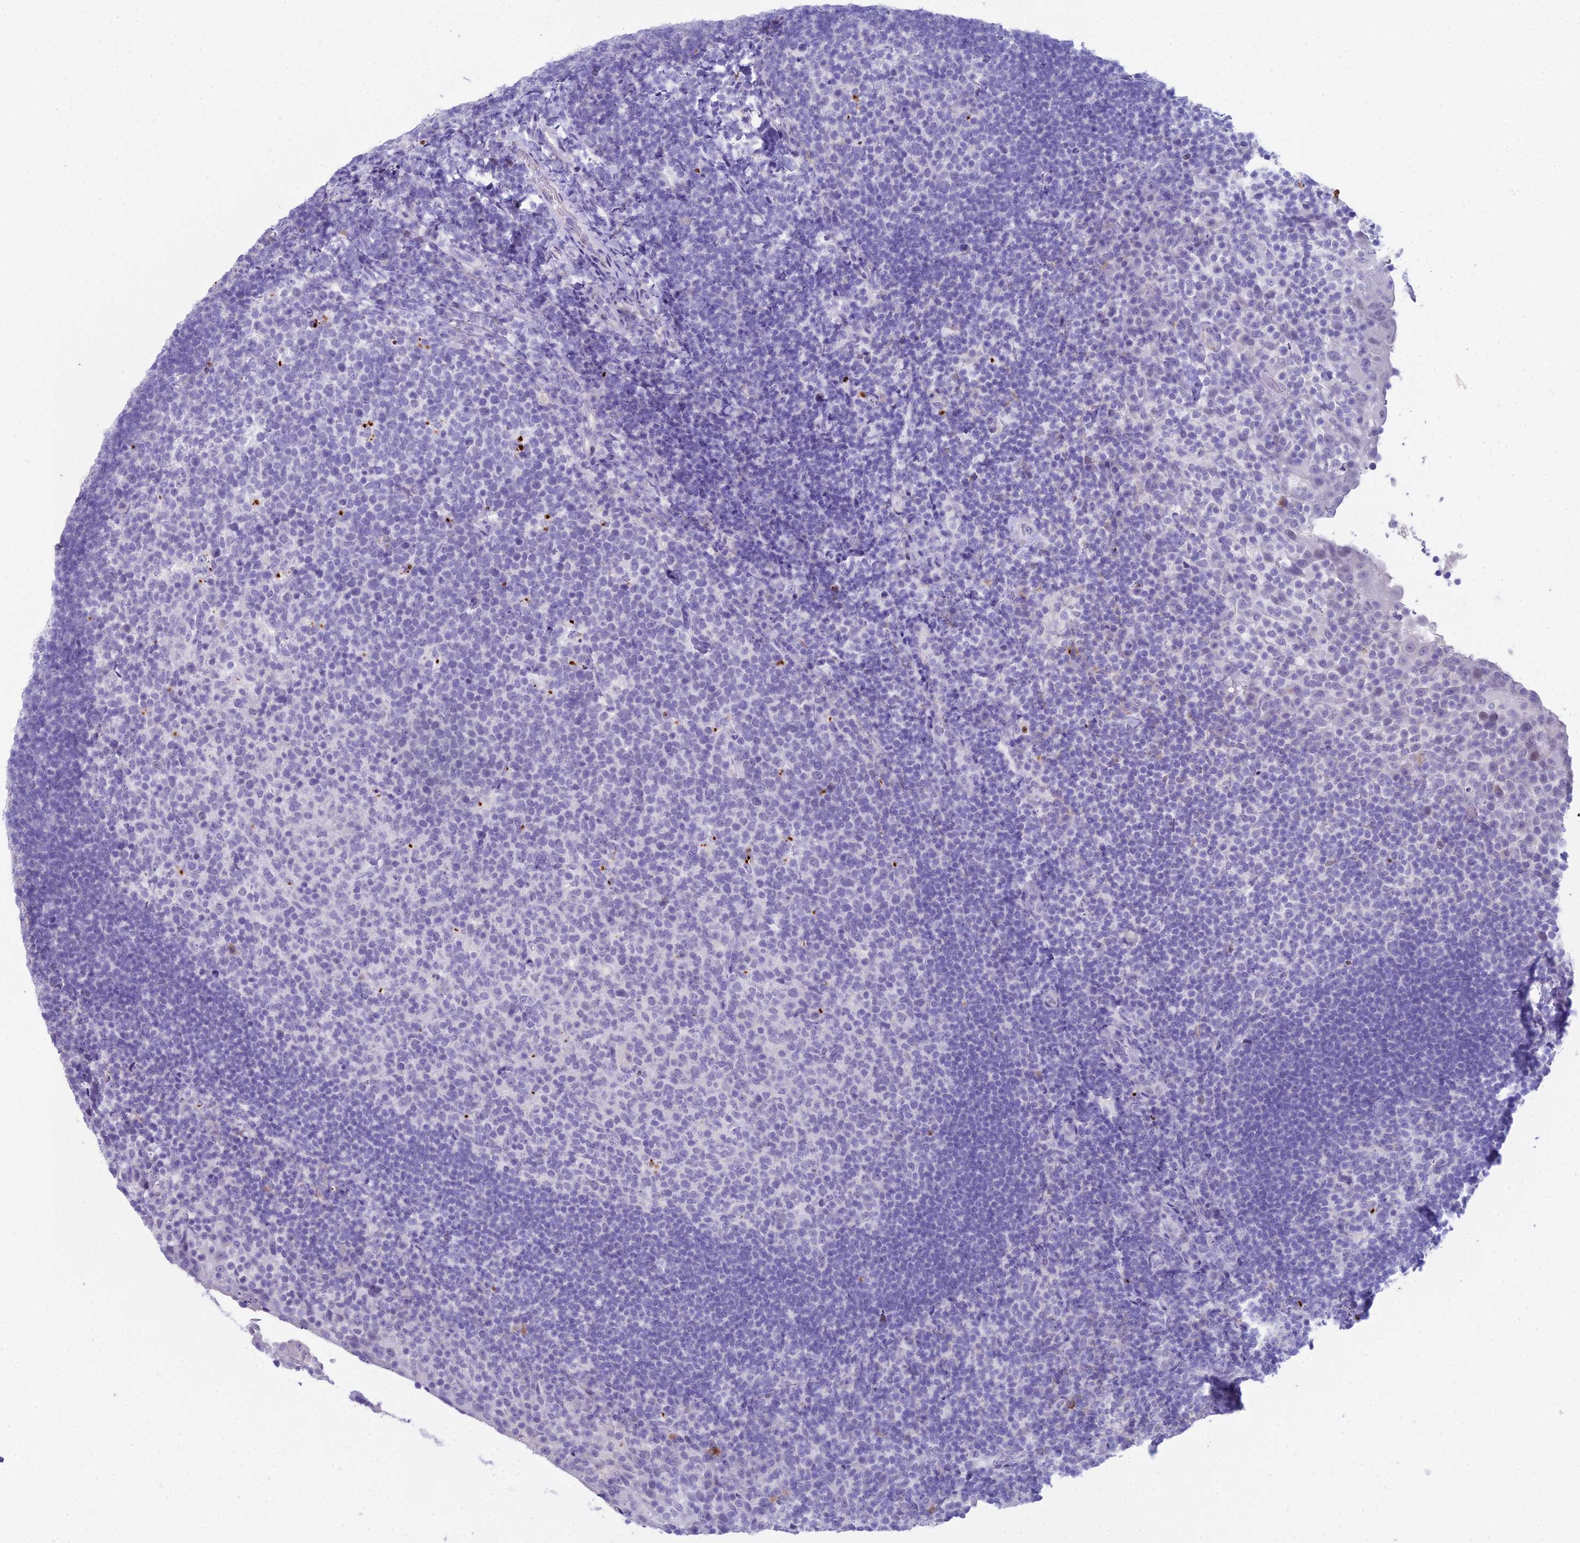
{"staining": {"intensity": "negative", "quantity": "none", "location": "none"}, "tissue": "tonsil", "cell_type": "Germinal center cells", "image_type": "normal", "snomed": [{"axis": "morphology", "description": "Normal tissue, NOS"}, {"axis": "topography", "description": "Tonsil"}], "caption": "DAB immunohistochemical staining of normal tonsil reveals no significant positivity in germinal center cells. (DAB (3,3'-diaminobenzidine) immunohistochemistry (IHC) visualized using brightfield microscopy, high magnification).", "gene": "CC2D2A", "patient": {"sex": "female", "age": 10}}